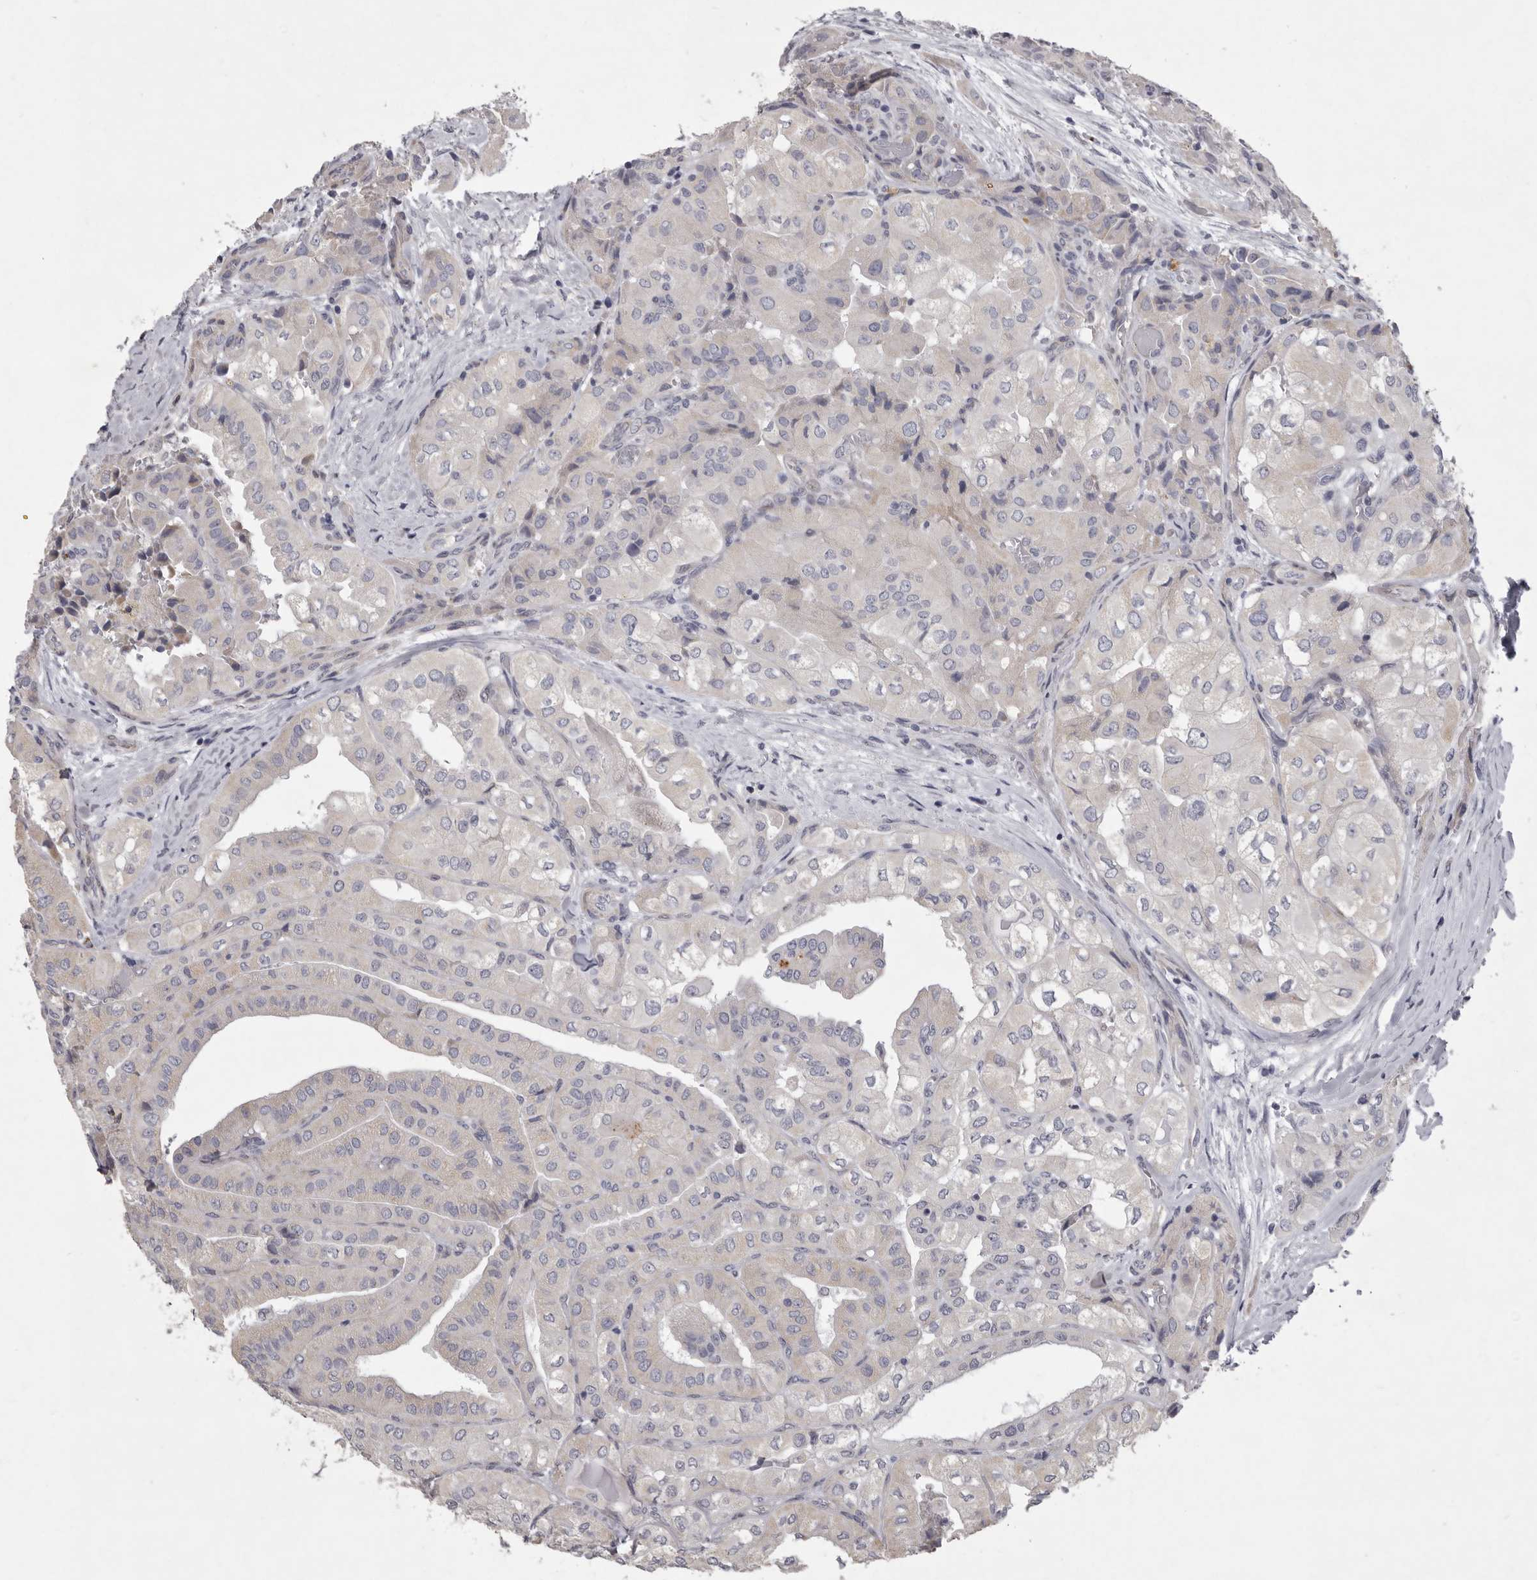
{"staining": {"intensity": "negative", "quantity": "none", "location": "none"}, "tissue": "thyroid cancer", "cell_type": "Tumor cells", "image_type": "cancer", "snomed": [{"axis": "morphology", "description": "Papillary adenocarcinoma, NOS"}, {"axis": "topography", "description": "Thyroid gland"}], "caption": "Immunohistochemical staining of thyroid cancer shows no significant expression in tumor cells.", "gene": "NKAIN4", "patient": {"sex": "female", "age": 59}}